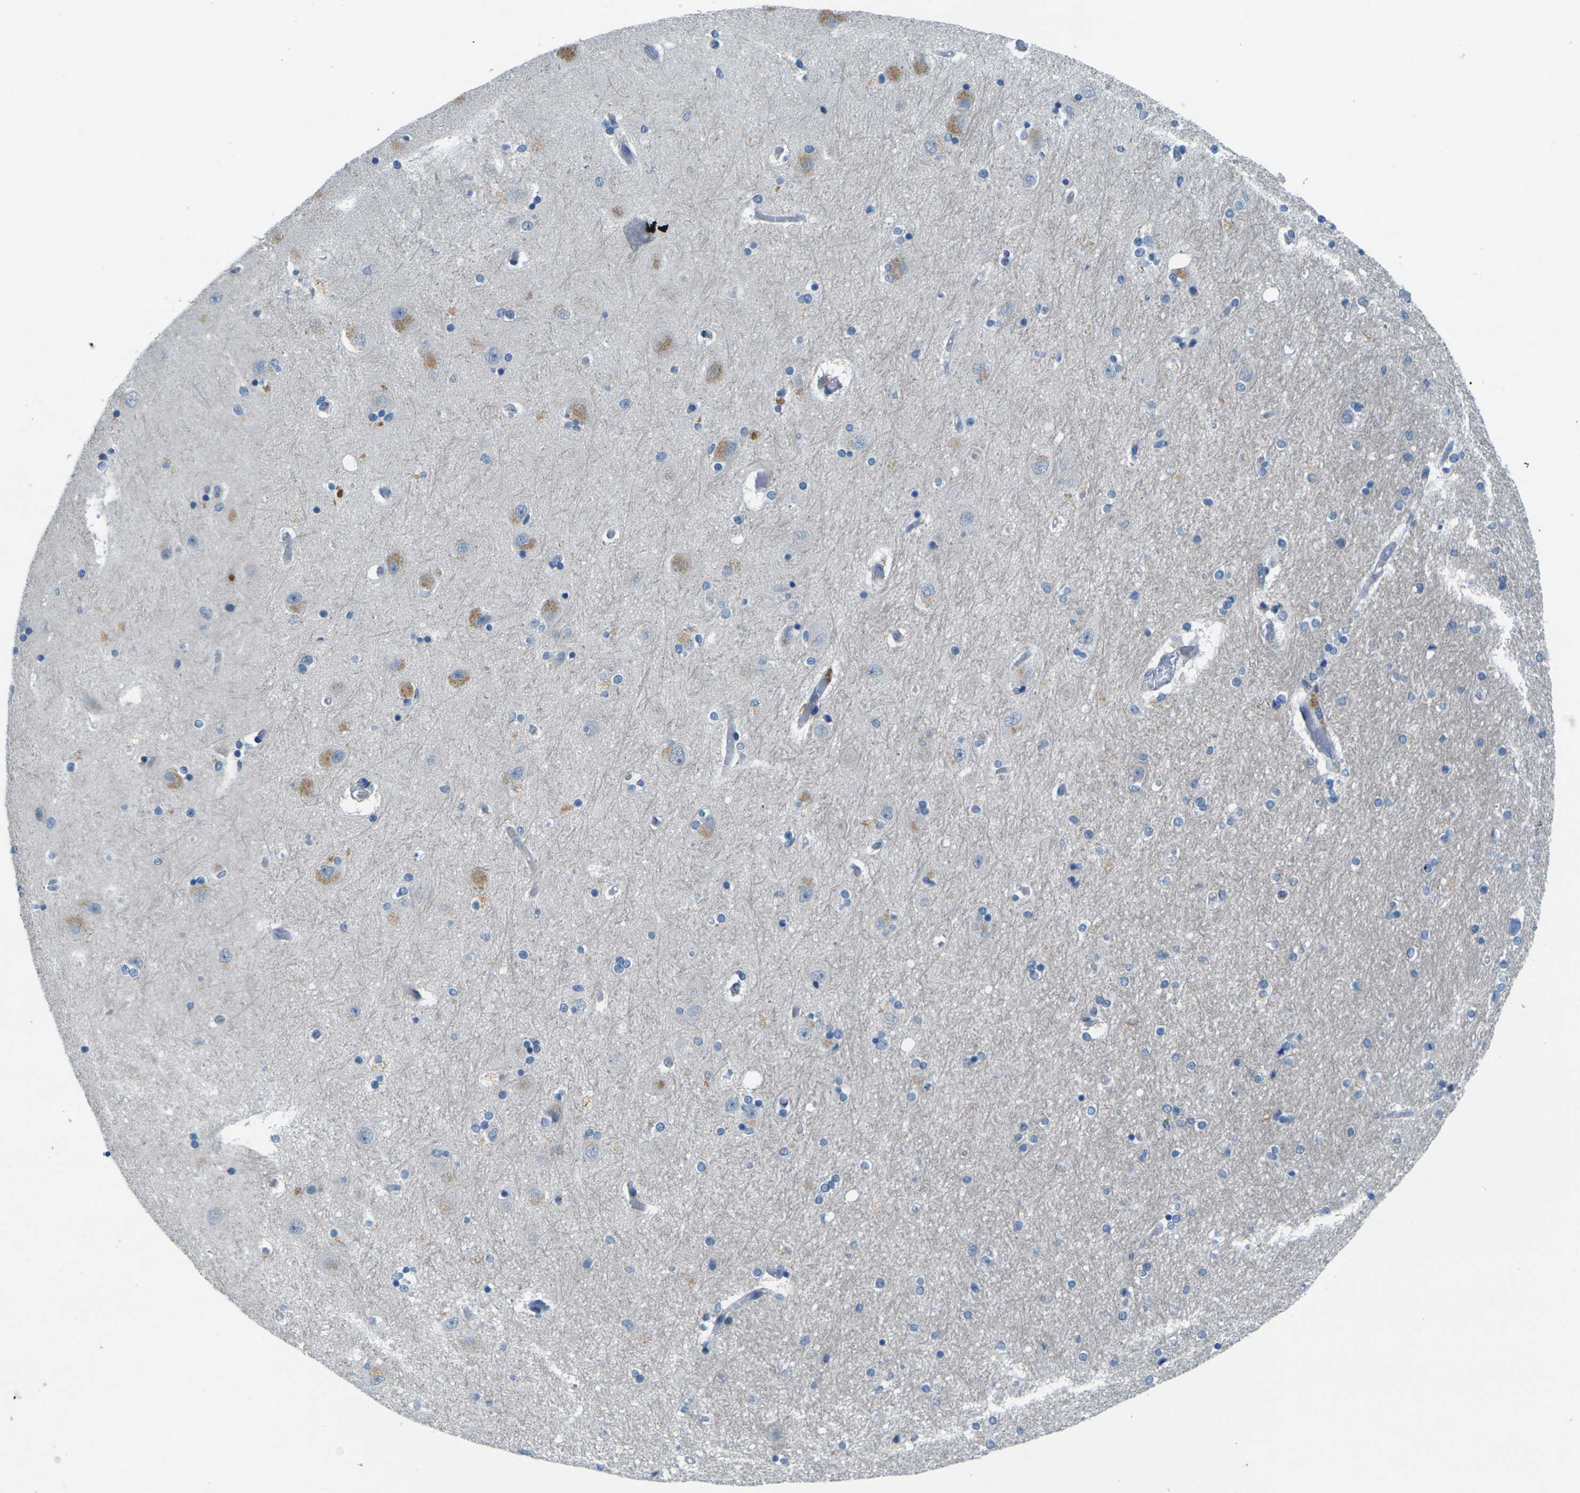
{"staining": {"intensity": "negative", "quantity": "none", "location": "none"}, "tissue": "hippocampus", "cell_type": "Glial cells", "image_type": "normal", "snomed": [{"axis": "morphology", "description": "Normal tissue, NOS"}, {"axis": "topography", "description": "Hippocampus"}], "caption": "Benign hippocampus was stained to show a protein in brown. There is no significant staining in glial cells. (Brightfield microscopy of DAB (3,3'-diaminobenzidine) IHC at high magnification).", "gene": "CYP2C8", "patient": {"sex": "female", "age": 54}}